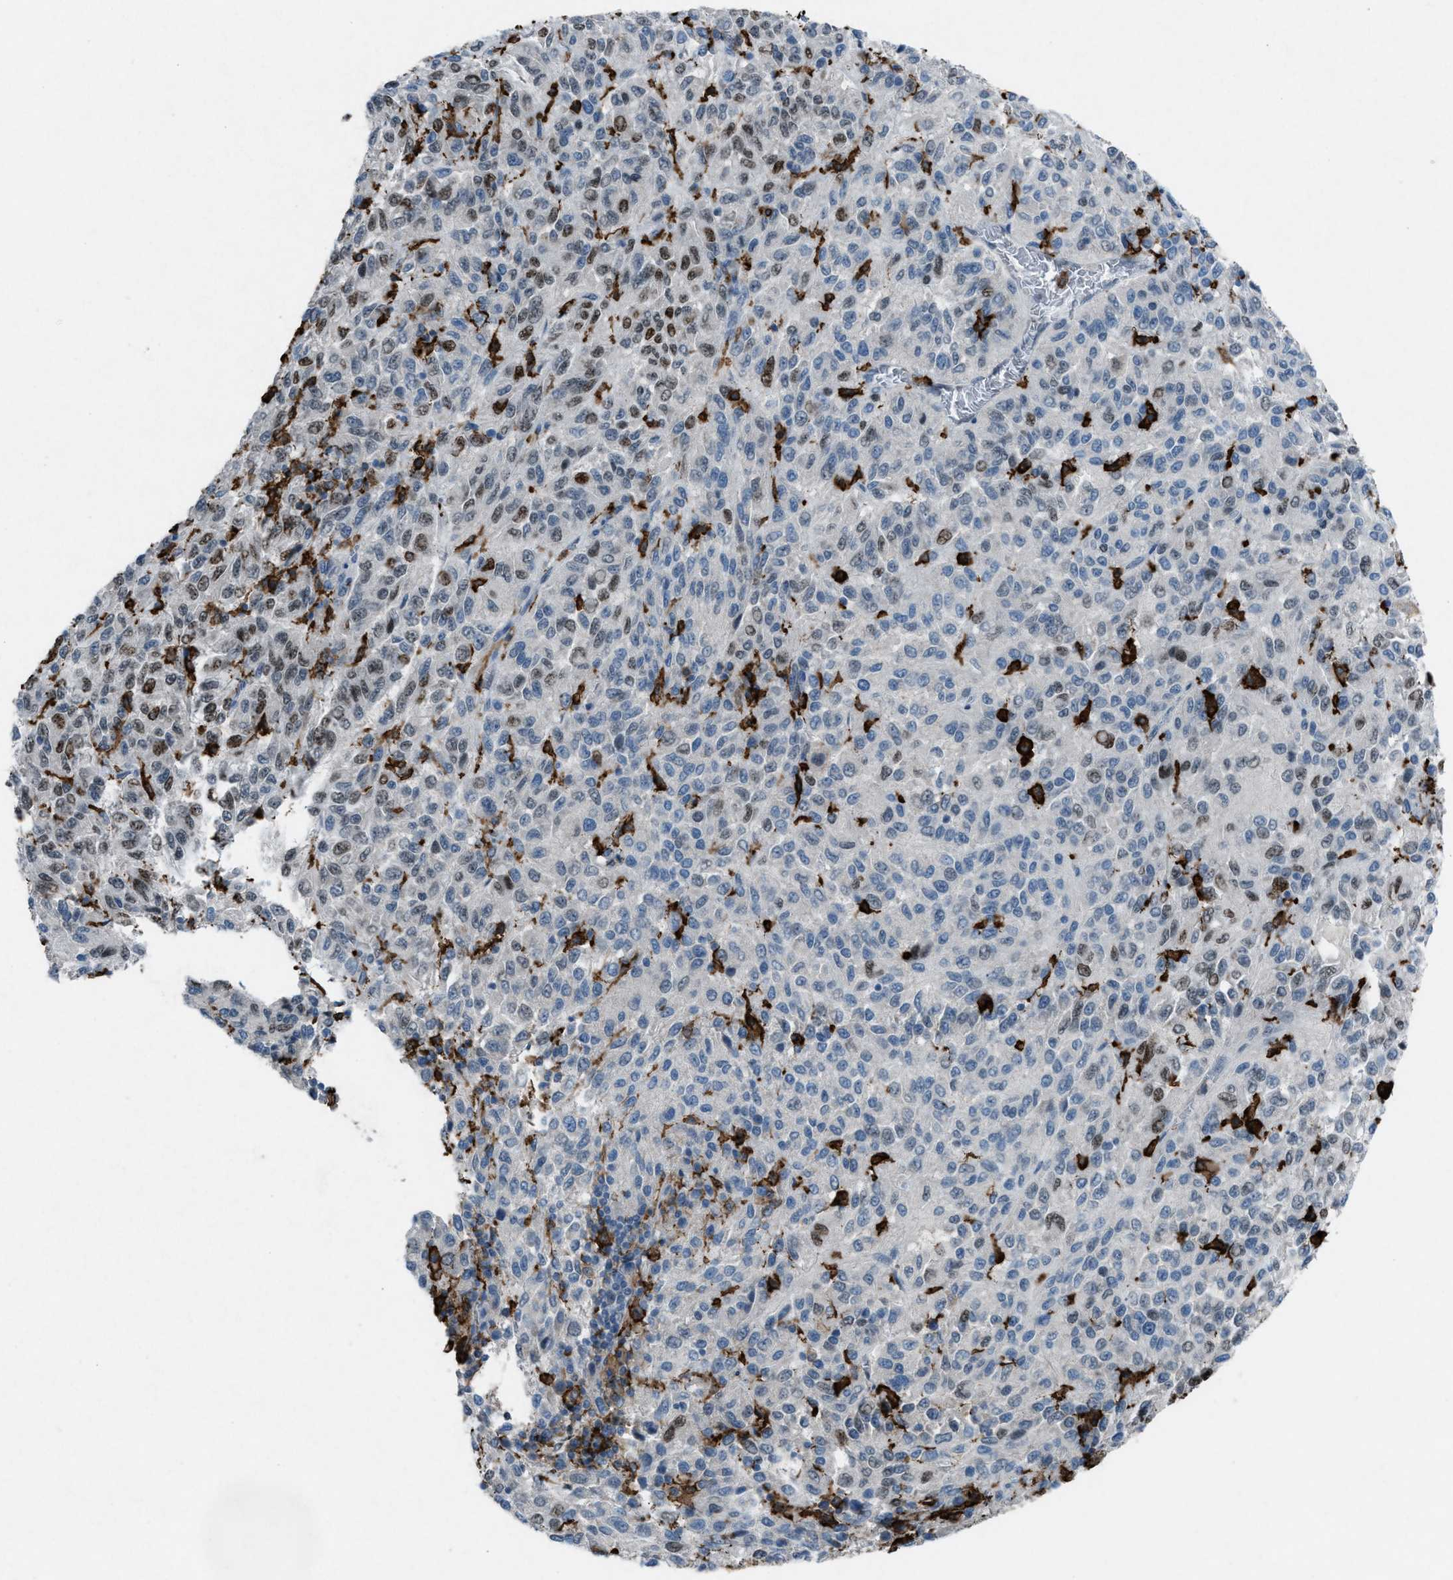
{"staining": {"intensity": "weak", "quantity": "25%-75%", "location": "nuclear"}, "tissue": "melanoma", "cell_type": "Tumor cells", "image_type": "cancer", "snomed": [{"axis": "morphology", "description": "Malignant melanoma, Metastatic site"}, {"axis": "topography", "description": "Lung"}], "caption": "The image exhibits staining of melanoma, revealing weak nuclear protein expression (brown color) within tumor cells.", "gene": "FCER1G", "patient": {"sex": "male", "age": 64}}